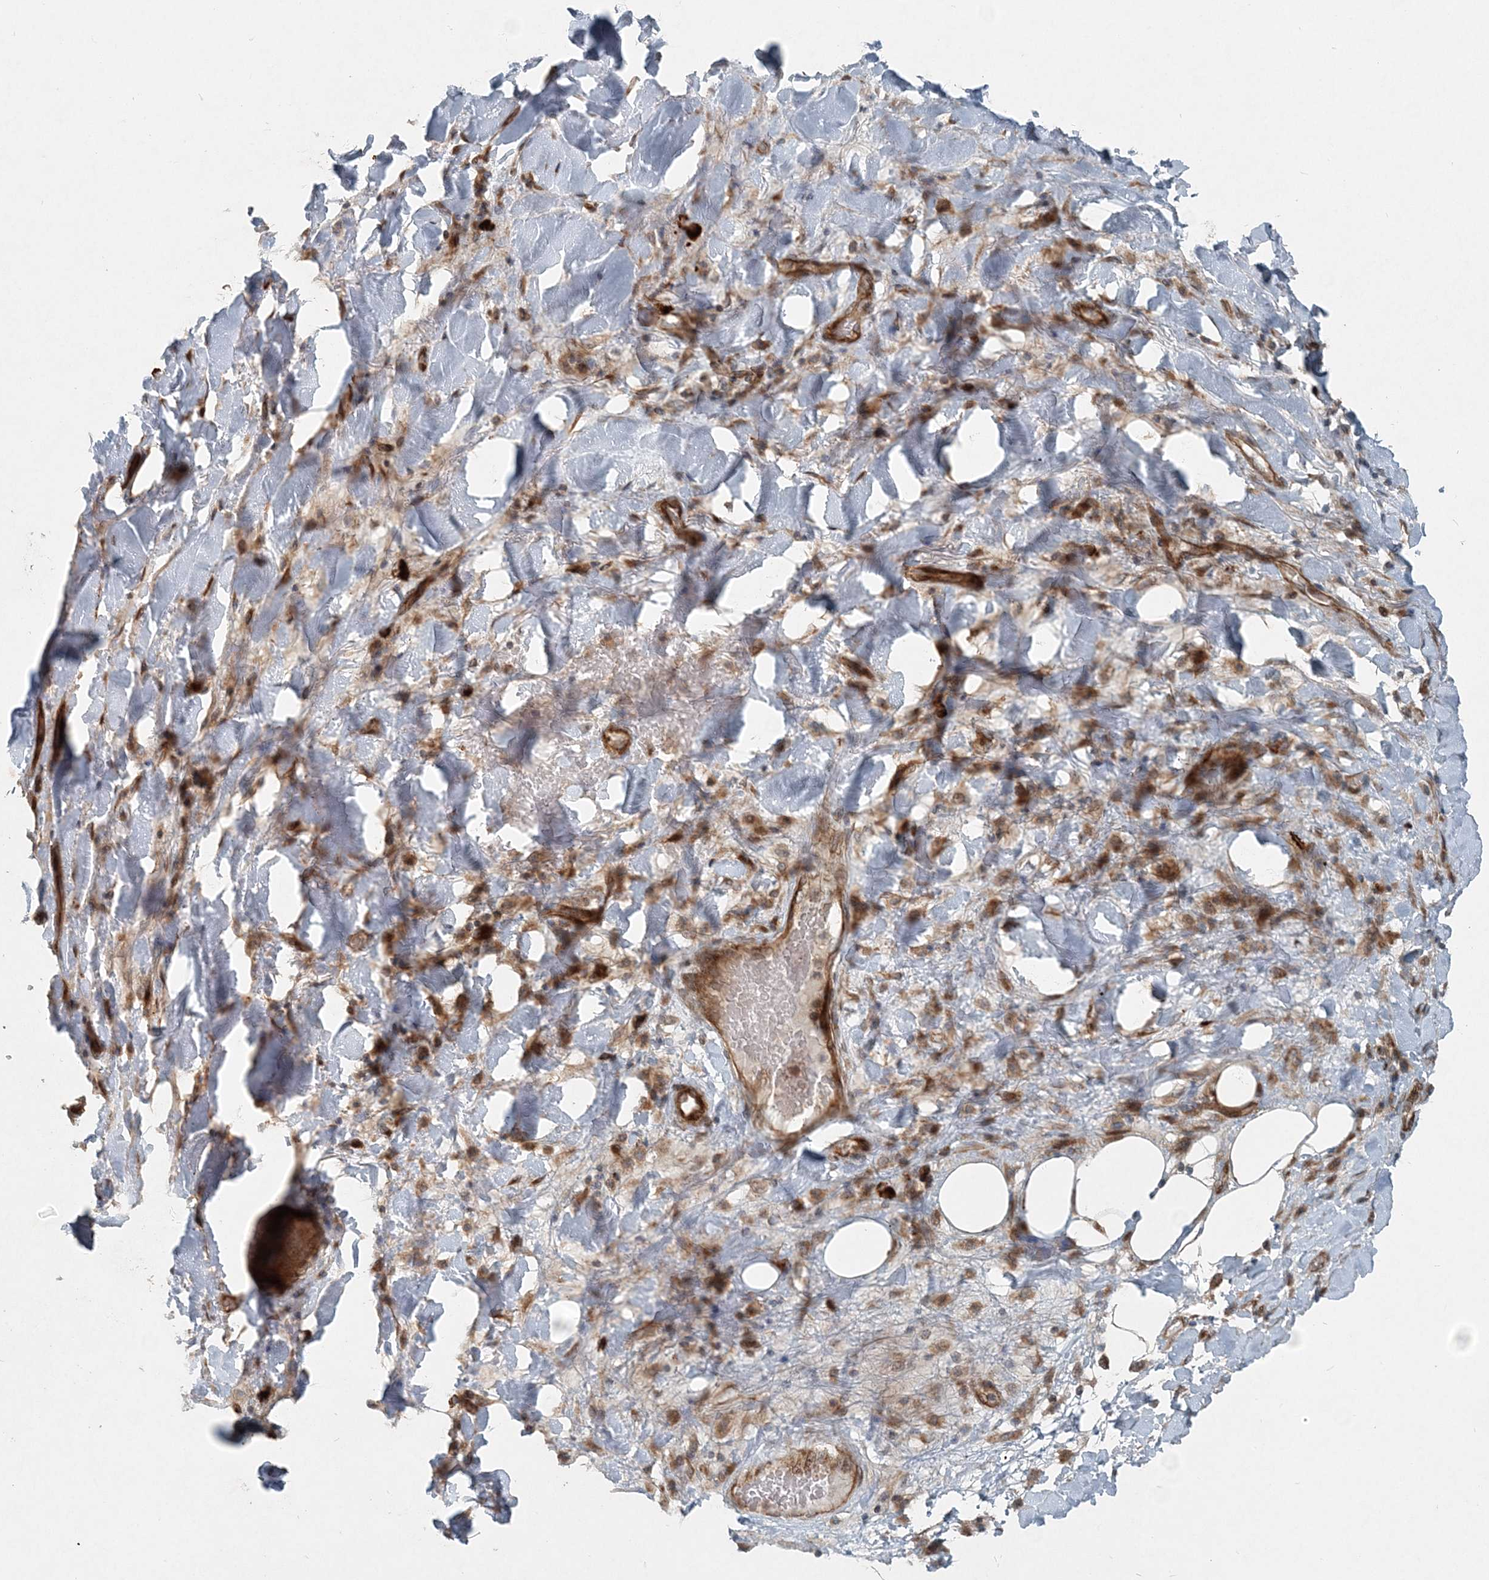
{"staining": {"intensity": "weak", "quantity": ">75%", "location": "cytoplasmic/membranous"}, "tissue": "adipose tissue", "cell_type": "Adipocytes", "image_type": "normal", "snomed": [{"axis": "morphology", "description": "Normal tissue, NOS"}, {"axis": "morphology", "description": "Squamous cell carcinoma, NOS"}, {"axis": "topography", "description": "Lymph node"}, {"axis": "topography", "description": "Bronchus"}, {"axis": "topography", "description": "Lung"}], "caption": "Weak cytoplasmic/membranous protein positivity is identified in approximately >75% of adipocytes in adipose tissue. The staining is performed using DAB brown chromogen to label protein expression. The nuclei are counter-stained blue using hematoxylin.", "gene": "INTU", "patient": {"sex": "male", "age": 66}}